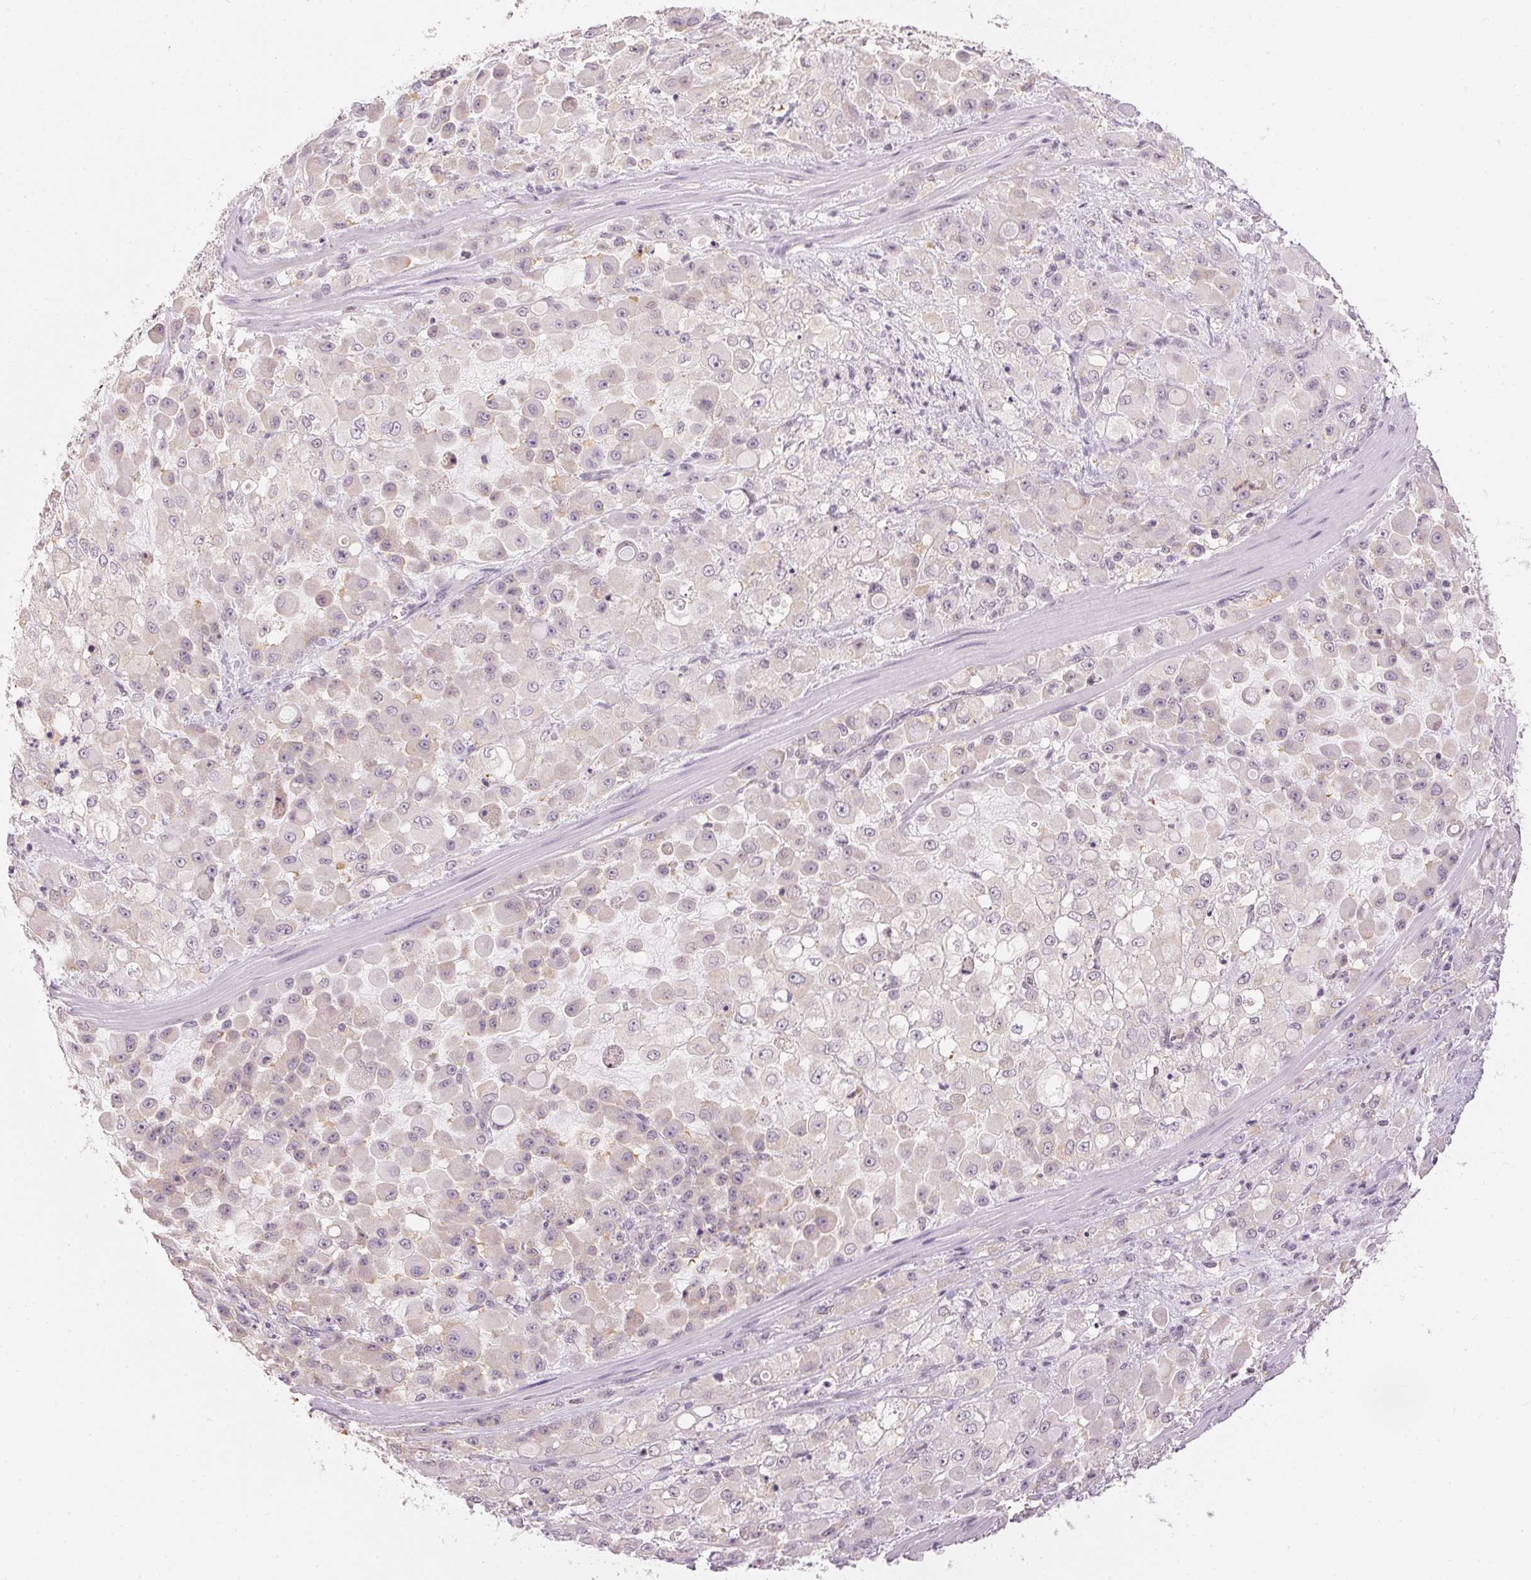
{"staining": {"intensity": "negative", "quantity": "none", "location": "none"}, "tissue": "stomach cancer", "cell_type": "Tumor cells", "image_type": "cancer", "snomed": [{"axis": "morphology", "description": "Adenocarcinoma, NOS"}, {"axis": "topography", "description": "Stomach"}], "caption": "Immunohistochemistry photomicrograph of human stomach adenocarcinoma stained for a protein (brown), which shows no expression in tumor cells.", "gene": "KPRP", "patient": {"sex": "female", "age": 76}}